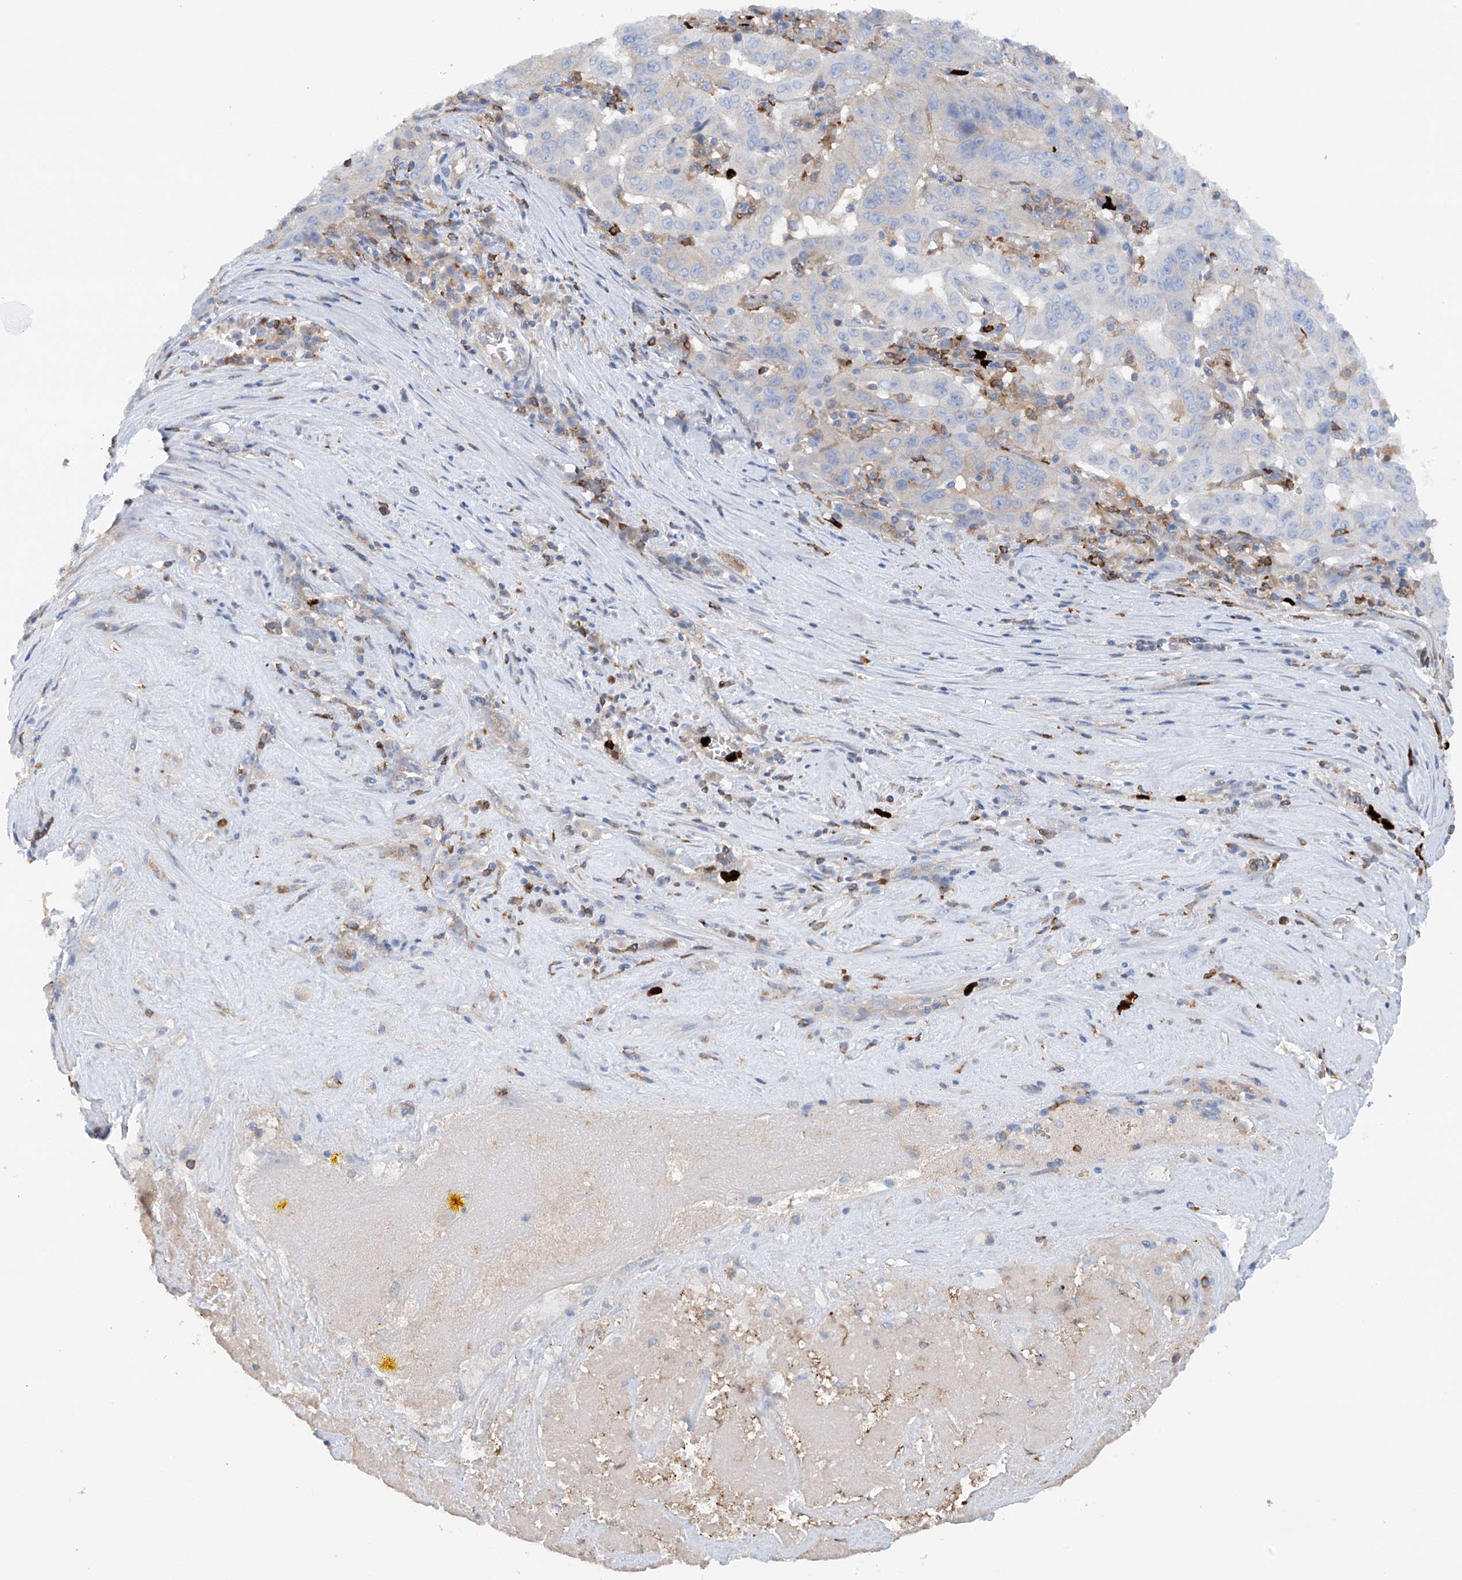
{"staining": {"intensity": "negative", "quantity": "none", "location": "none"}, "tissue": "pancreatic cancer", "cell_type": "Tumor cells", "image_type": "cancer", "snomed": [{"axis": "morphology", "description": "Adenocarcinoma, NOS"}, {"axis": "topography", "description": "Pancreas"}], "caption": "This is a image of immunohistochemistry staining of pancreatic adenocarcinoma, which shows no positivity in tumor cells.", "gene": "PHACTR2", "patient": {"sex": "male", "age": 63}}